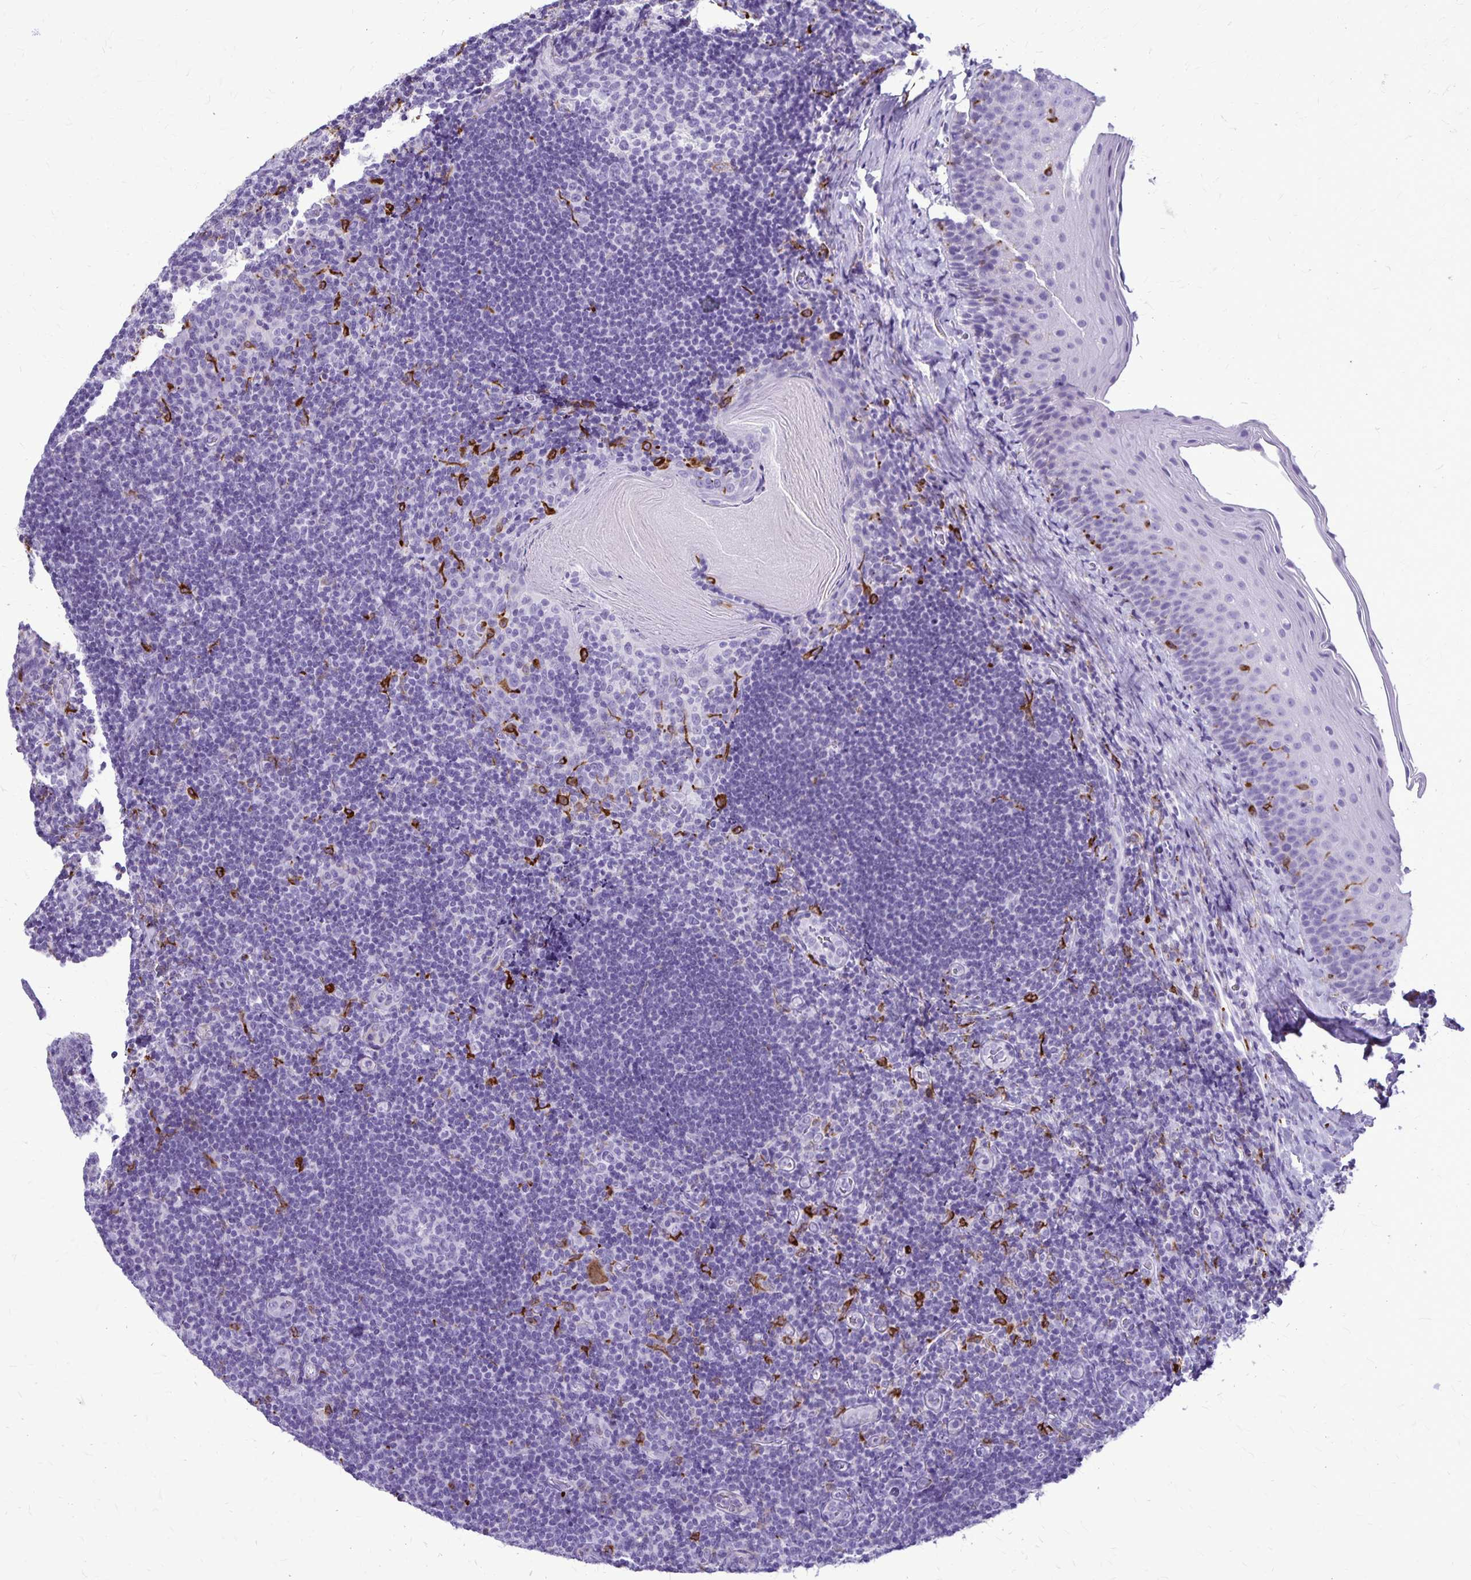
{"staining": {"intensity": "negative", "quantity": "none", "location": "none"}, "tissue": "tonsil", "cell_type": "Germinal center cells", "image_type": "normal", "snomed": [{"axis": "morphology", "description": "Normal tissue, NOS"}, {"axis": "topography", "description": "Tonsil"}], "caption": "Histopathology image shows no protein expression in germinal center cells of normal tonsil.", "gene": "RTN1", "patient": {"sex": "male", "age": 17}}